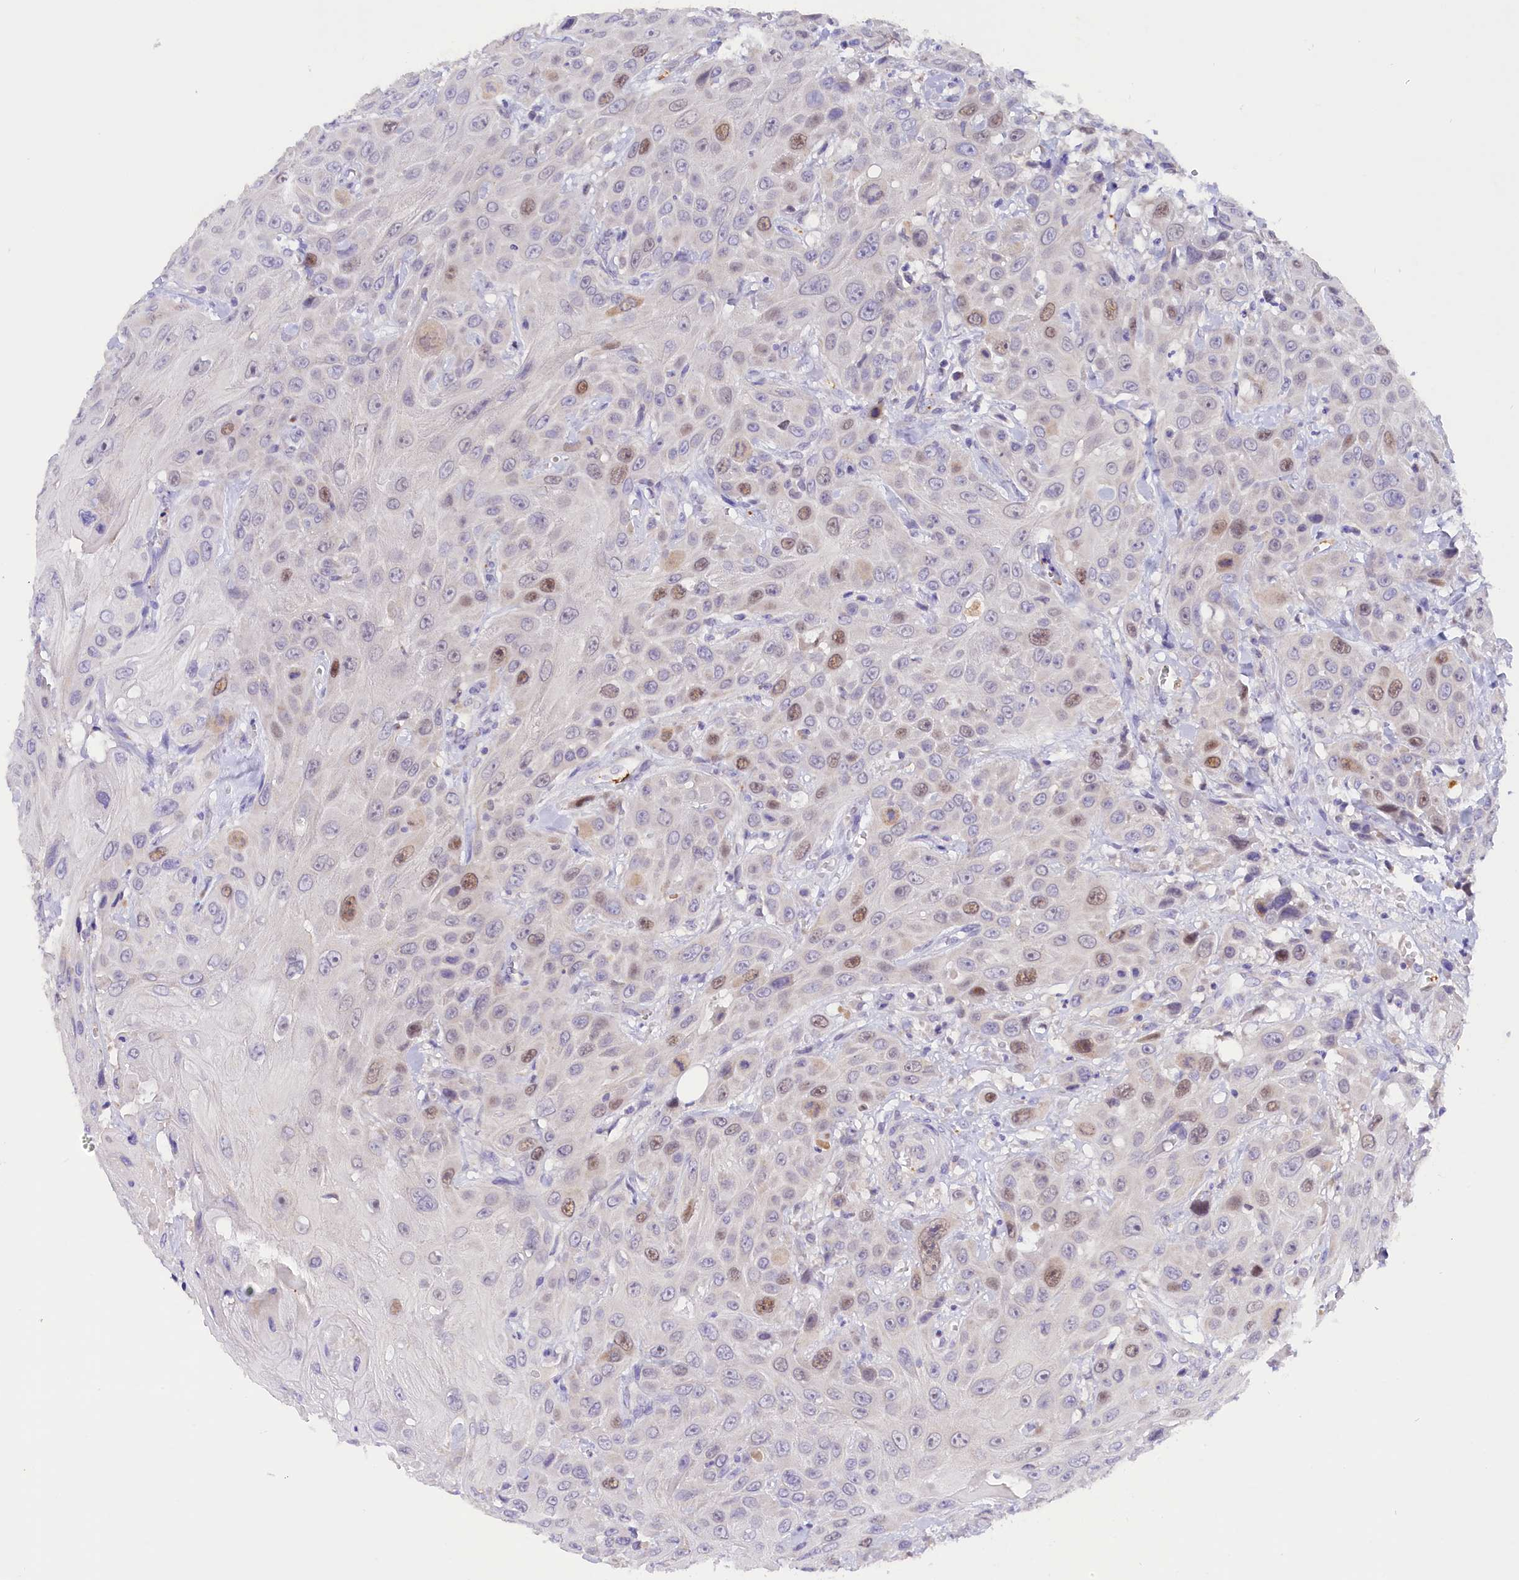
{"staining": {"intensity": "moderate", "quantity": "<25%", "location": "nuclear"}, "tissue": "head and neck cancer", "cell_type": "Tumor cells", "image_type": "cancer", "snomed": [{"axis": "morphology", "description": "Squamous cell carcinoma, NOS"}, {"axis": "topography", "description": "Head-Neck"}], "caption": "Immunohistochemistry (IHC) photomicrograph of head and neck cancer (squamous cell carcinoma) stained for a protein (brown), which displays low levels of moderate nuclear staining in about <25% of tumor cells.", "gene": "PKIA", "patient": {"sex": "male", "age": 81}}